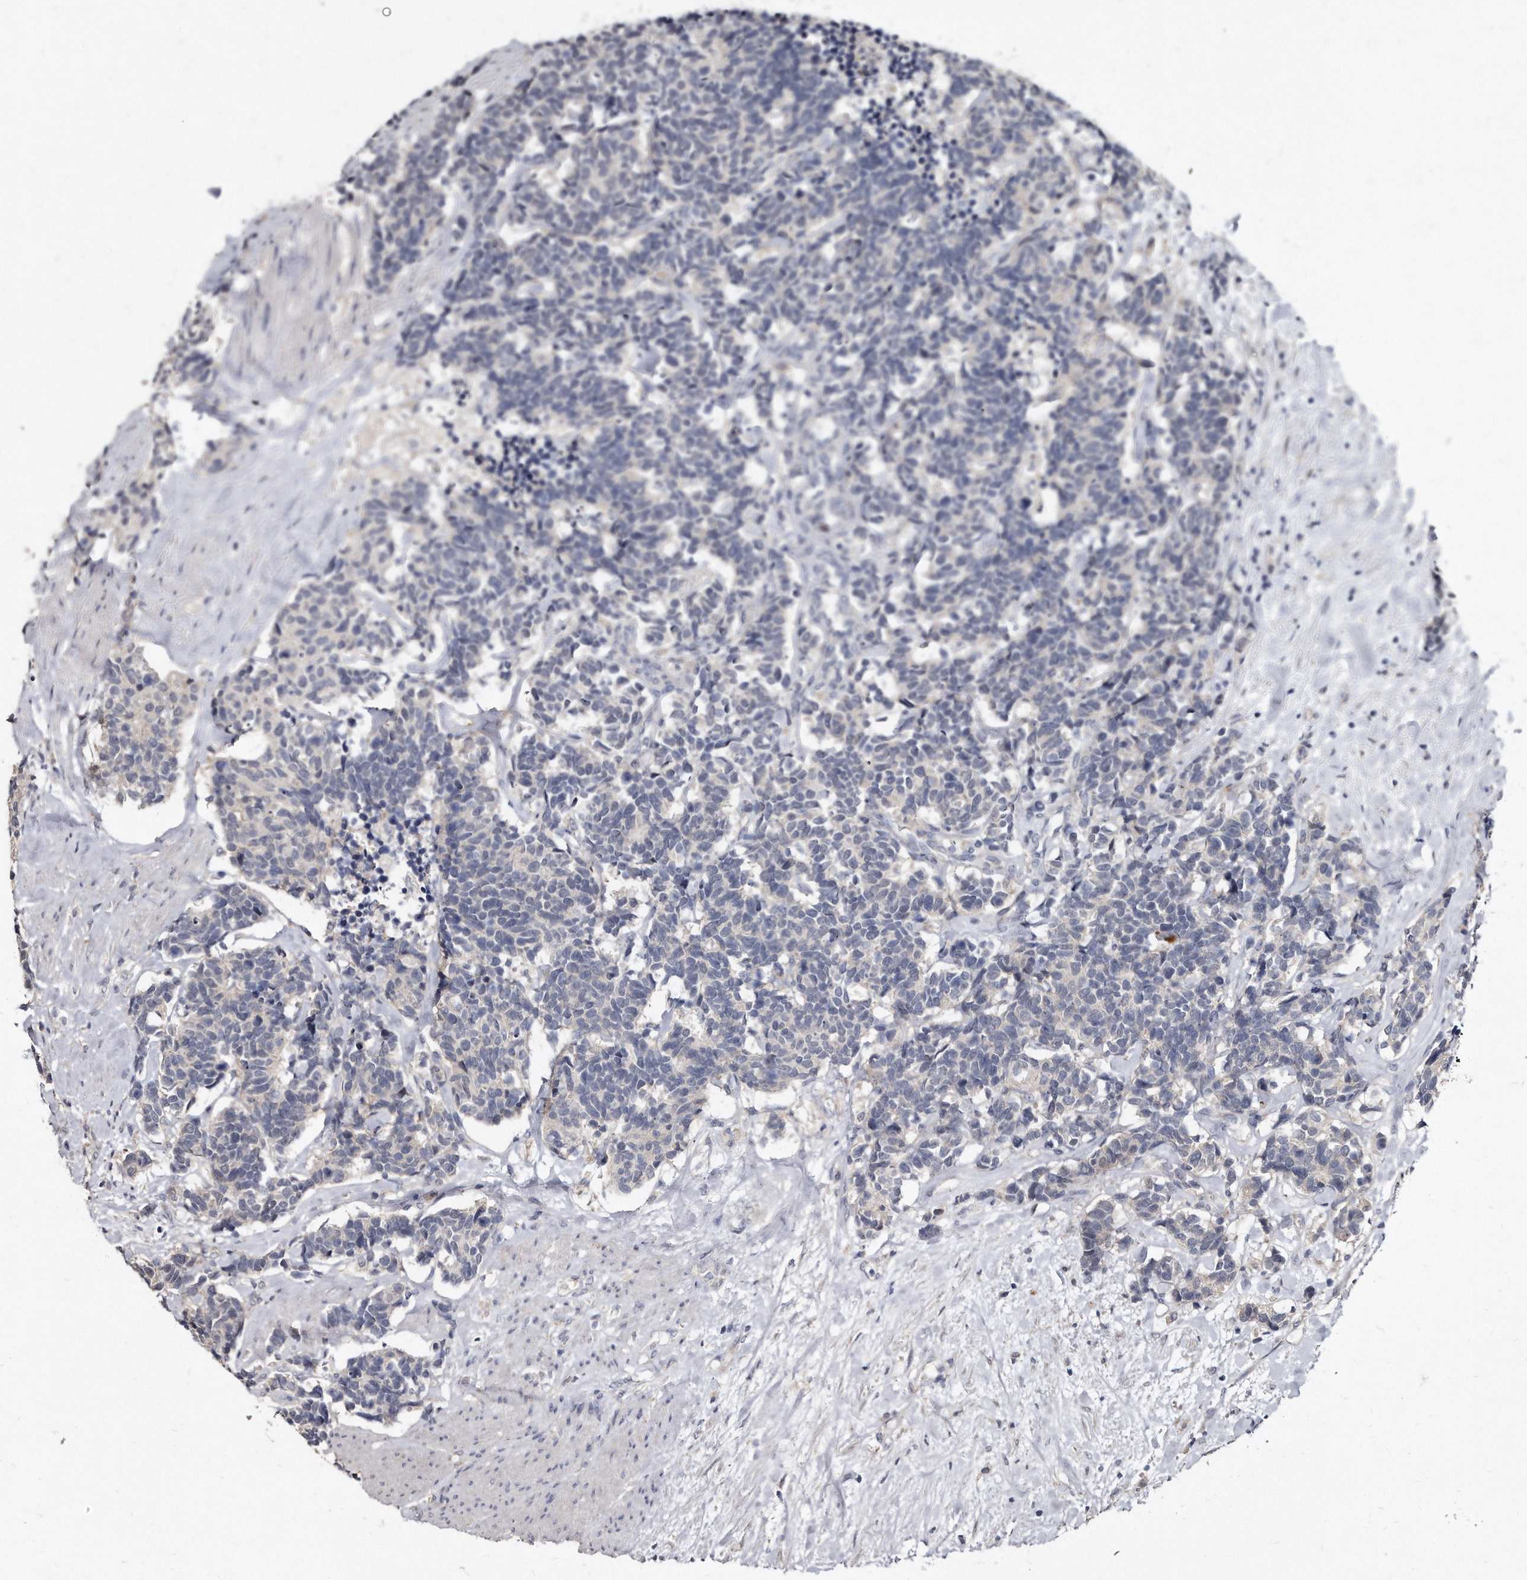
{"staining": {"intensity": "negative", "quantity": "none", "location": "none"}, "tissue": "carcinoid", "cell_type": "Tumor cells", "image_type": "cancer", "snomed": [{"axis": "morphology", "description": "Carcinoma, NOS"}, {"axis": "morphology", "description": "Carcinoid, malignant, NOS"}, {"axis": "topography", "description": "Urinary bladder"}], "caption": "A micrograph of human carcinoma is negative for staining in tumor cells.", "gene": "KLHDC3", "patient": {"sex": "male", "age": 57}}